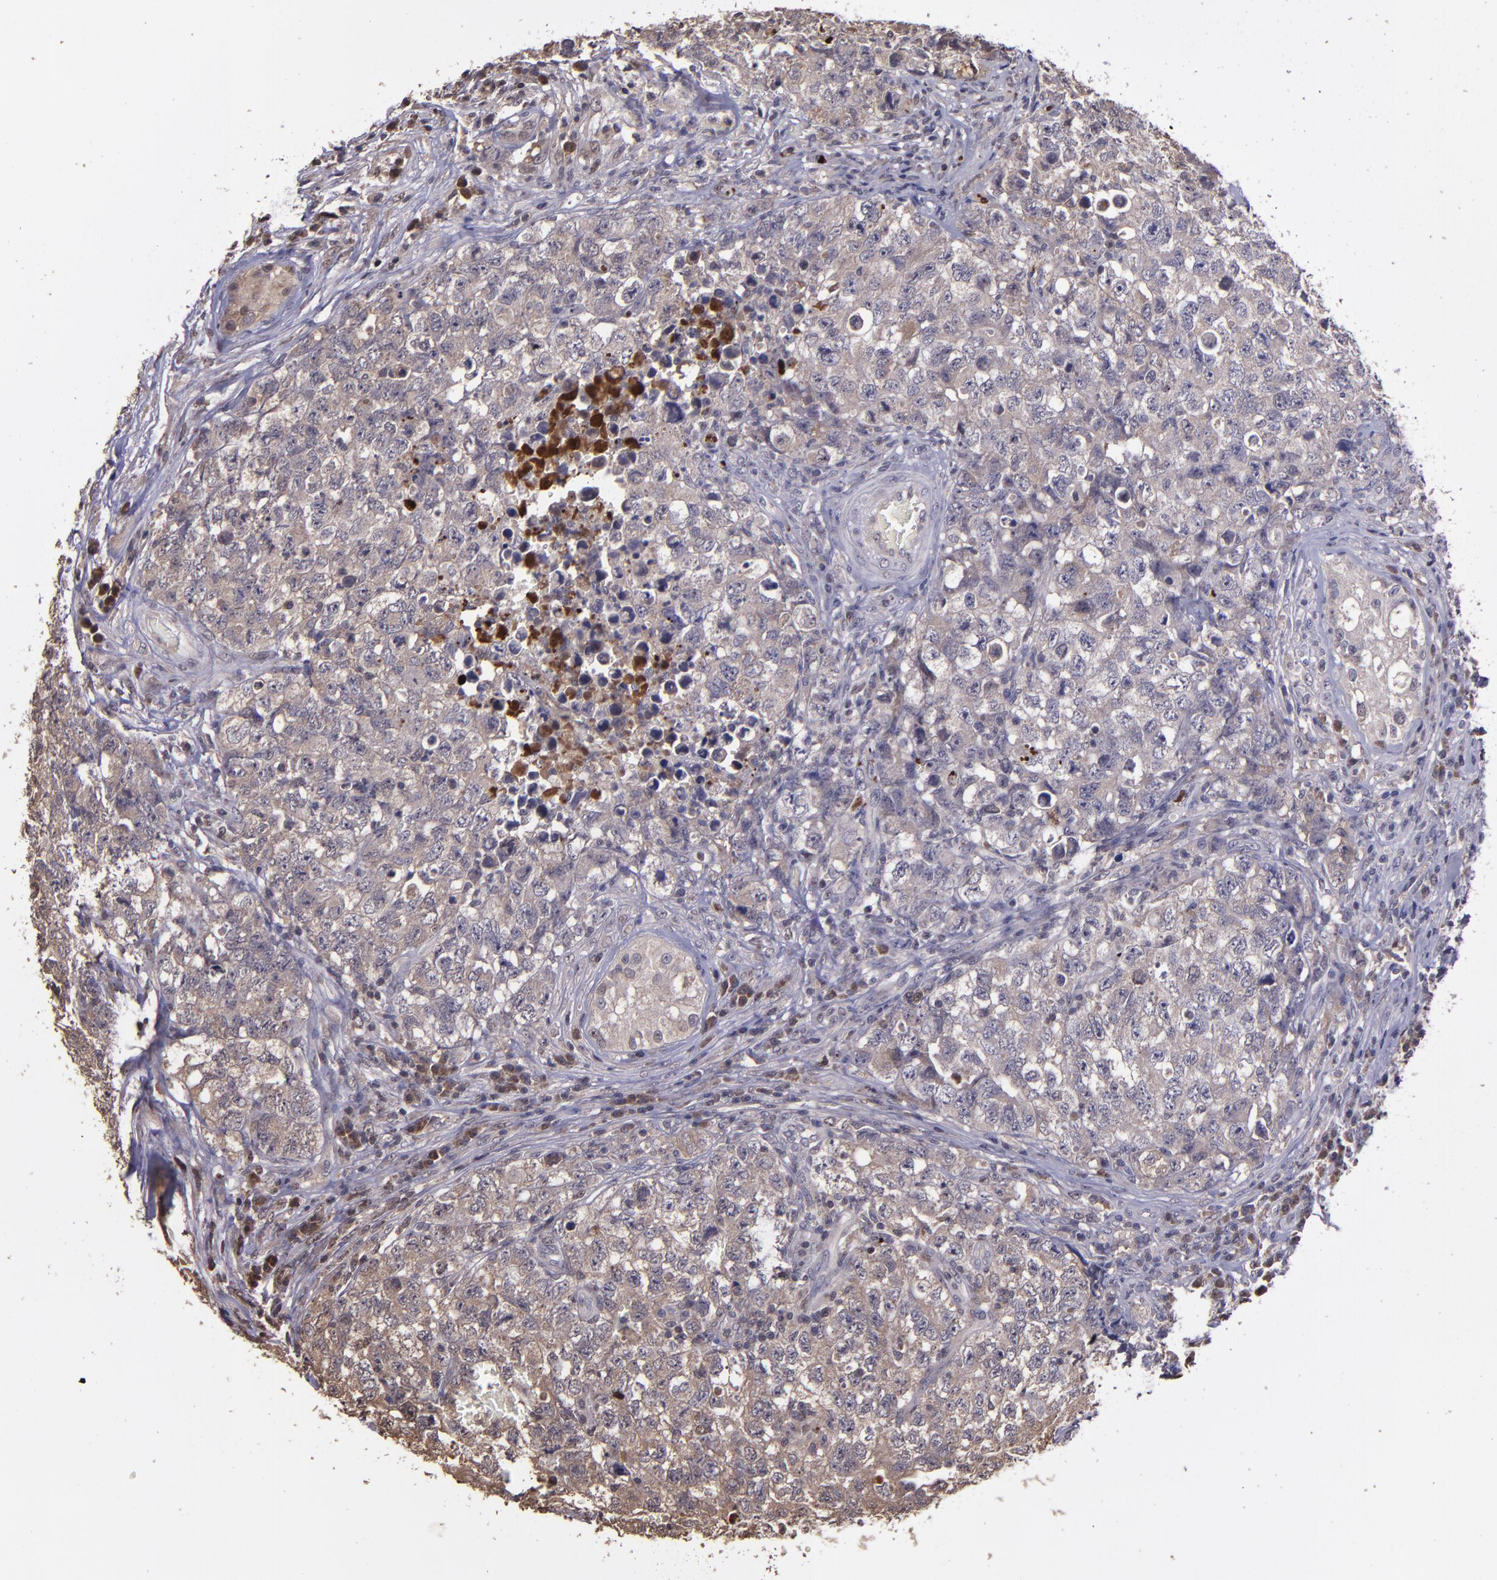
{"staining": {"intensity": "weak", "quantity": "25%-75%", "location": "cytoplasmic/membranous"}, "tissue": "testis cancer", "cell_type": "Tumor cells", "image_type": "cancer", "snomed": [{"axis": "morphology", "description": "Carcinoma, Embryonal, NOS"}, {"axis": "topography", "description": "Testis"}], "caption": "A high-resolution photomicrograph shows immunohistochemistry staining of testis cancer, which exhibits weak cytoplasmic/membranous staining in approximately 25%-75% of tumor cells.", "gene": "SERPINF2", "patient": {"sex": "male", "age": 31}}